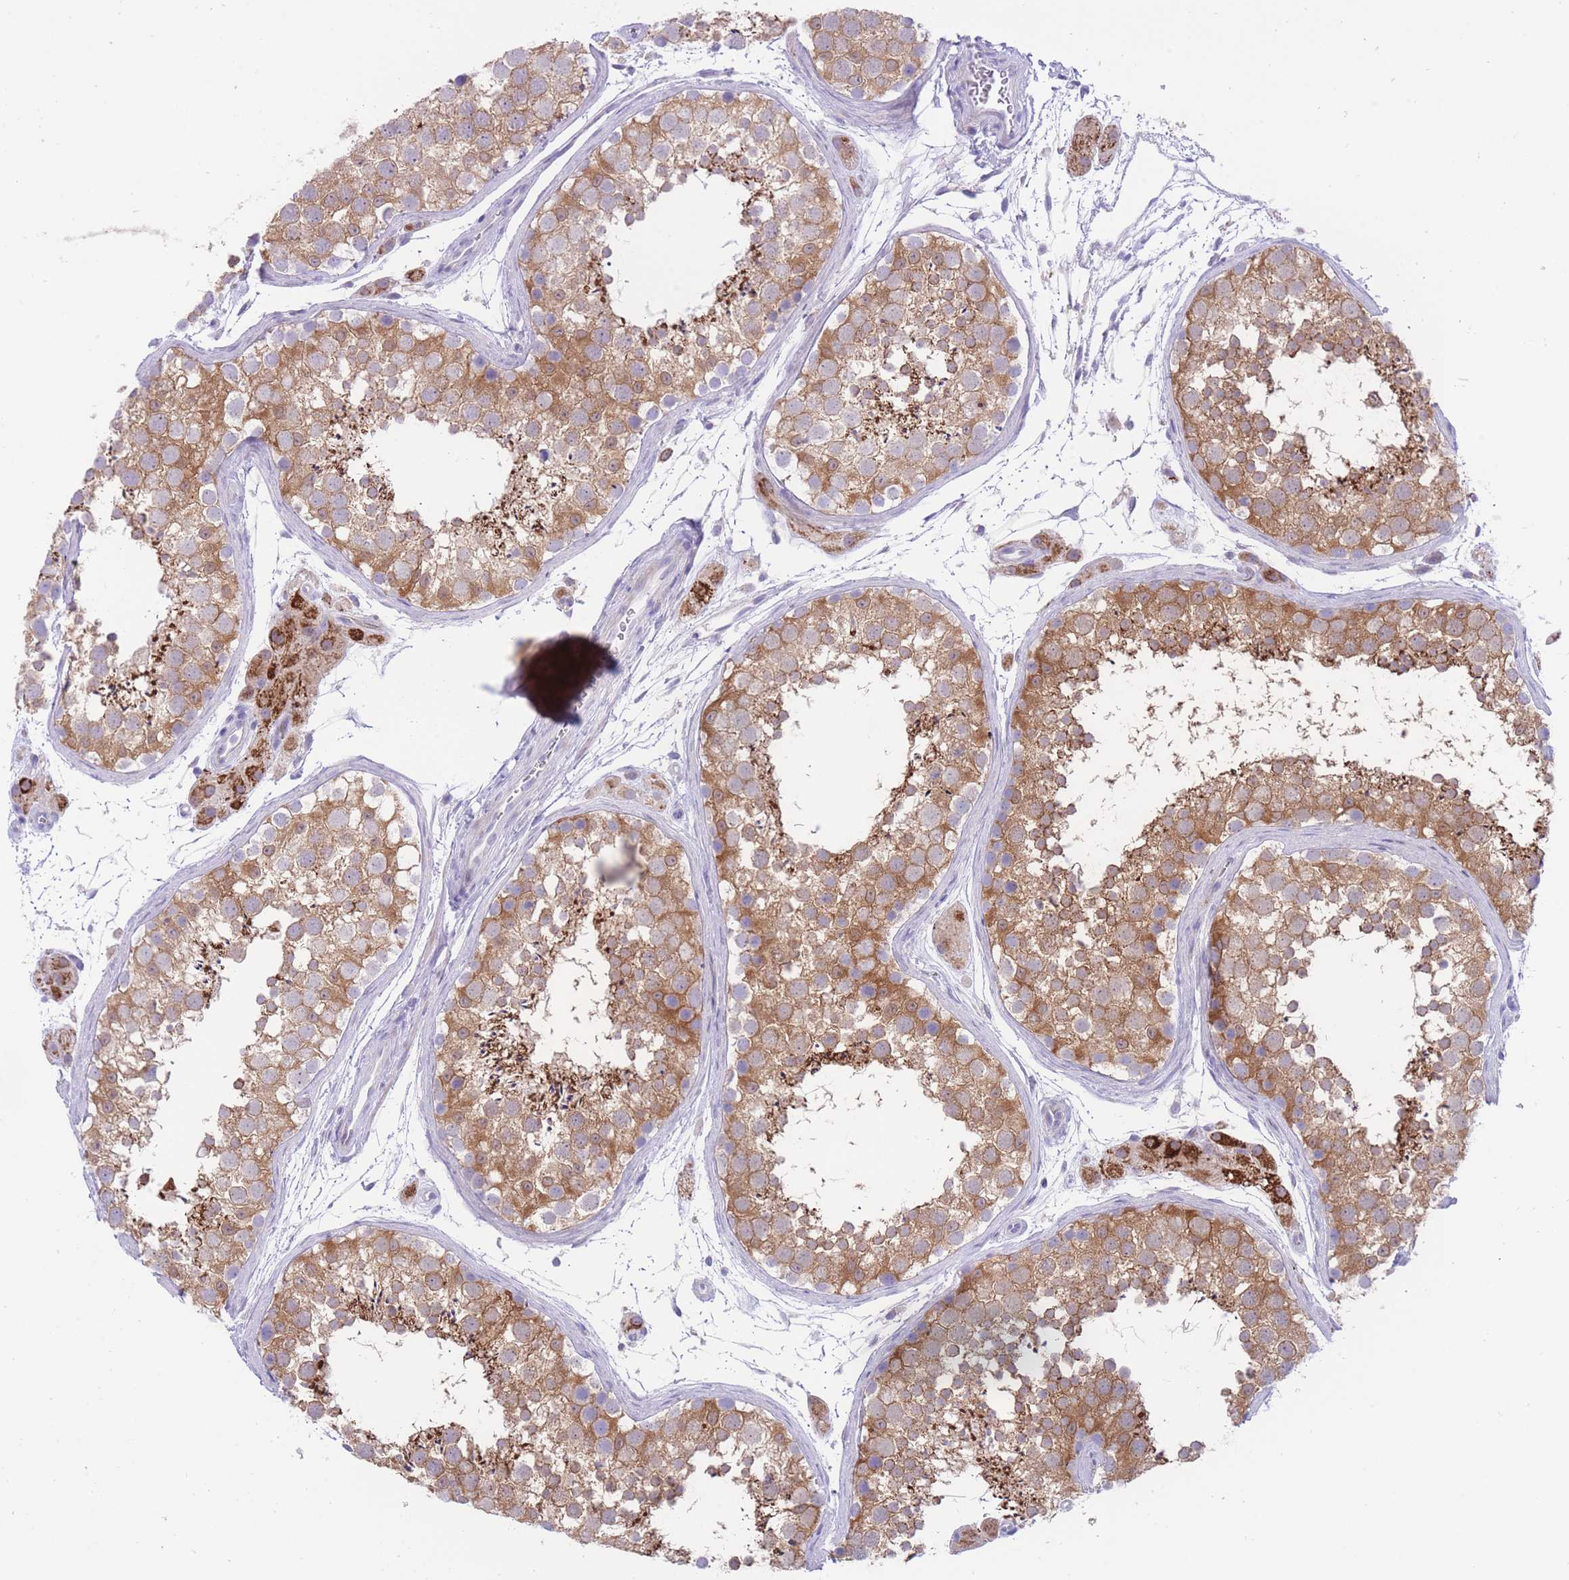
{"staining": {"intensity": "moderate", "quantity": ">75%", "location": "cytoplasmic/membranous"}, "tissue": "testis", "cell_type": "Cells in seminiferous ducts", "image_type": "normal", "snomed": [{"axis": "morphology", "description": "Normal tissue, NOS"}, {"axis": "topography", "description": "Testis"}], "caption": "The micrograph displays staining of normal testis, revealing moderate cytoplasmic/membranous protein positivity (brown color) within cells in seminiferous ducts. The protein of interest is stained brown, and the nuclei are stained in blue (DAB IHC with brightfield microscopy, high magnification).", "gene": "QTRT1", "patient": {"sex": "male", "age": 41}}